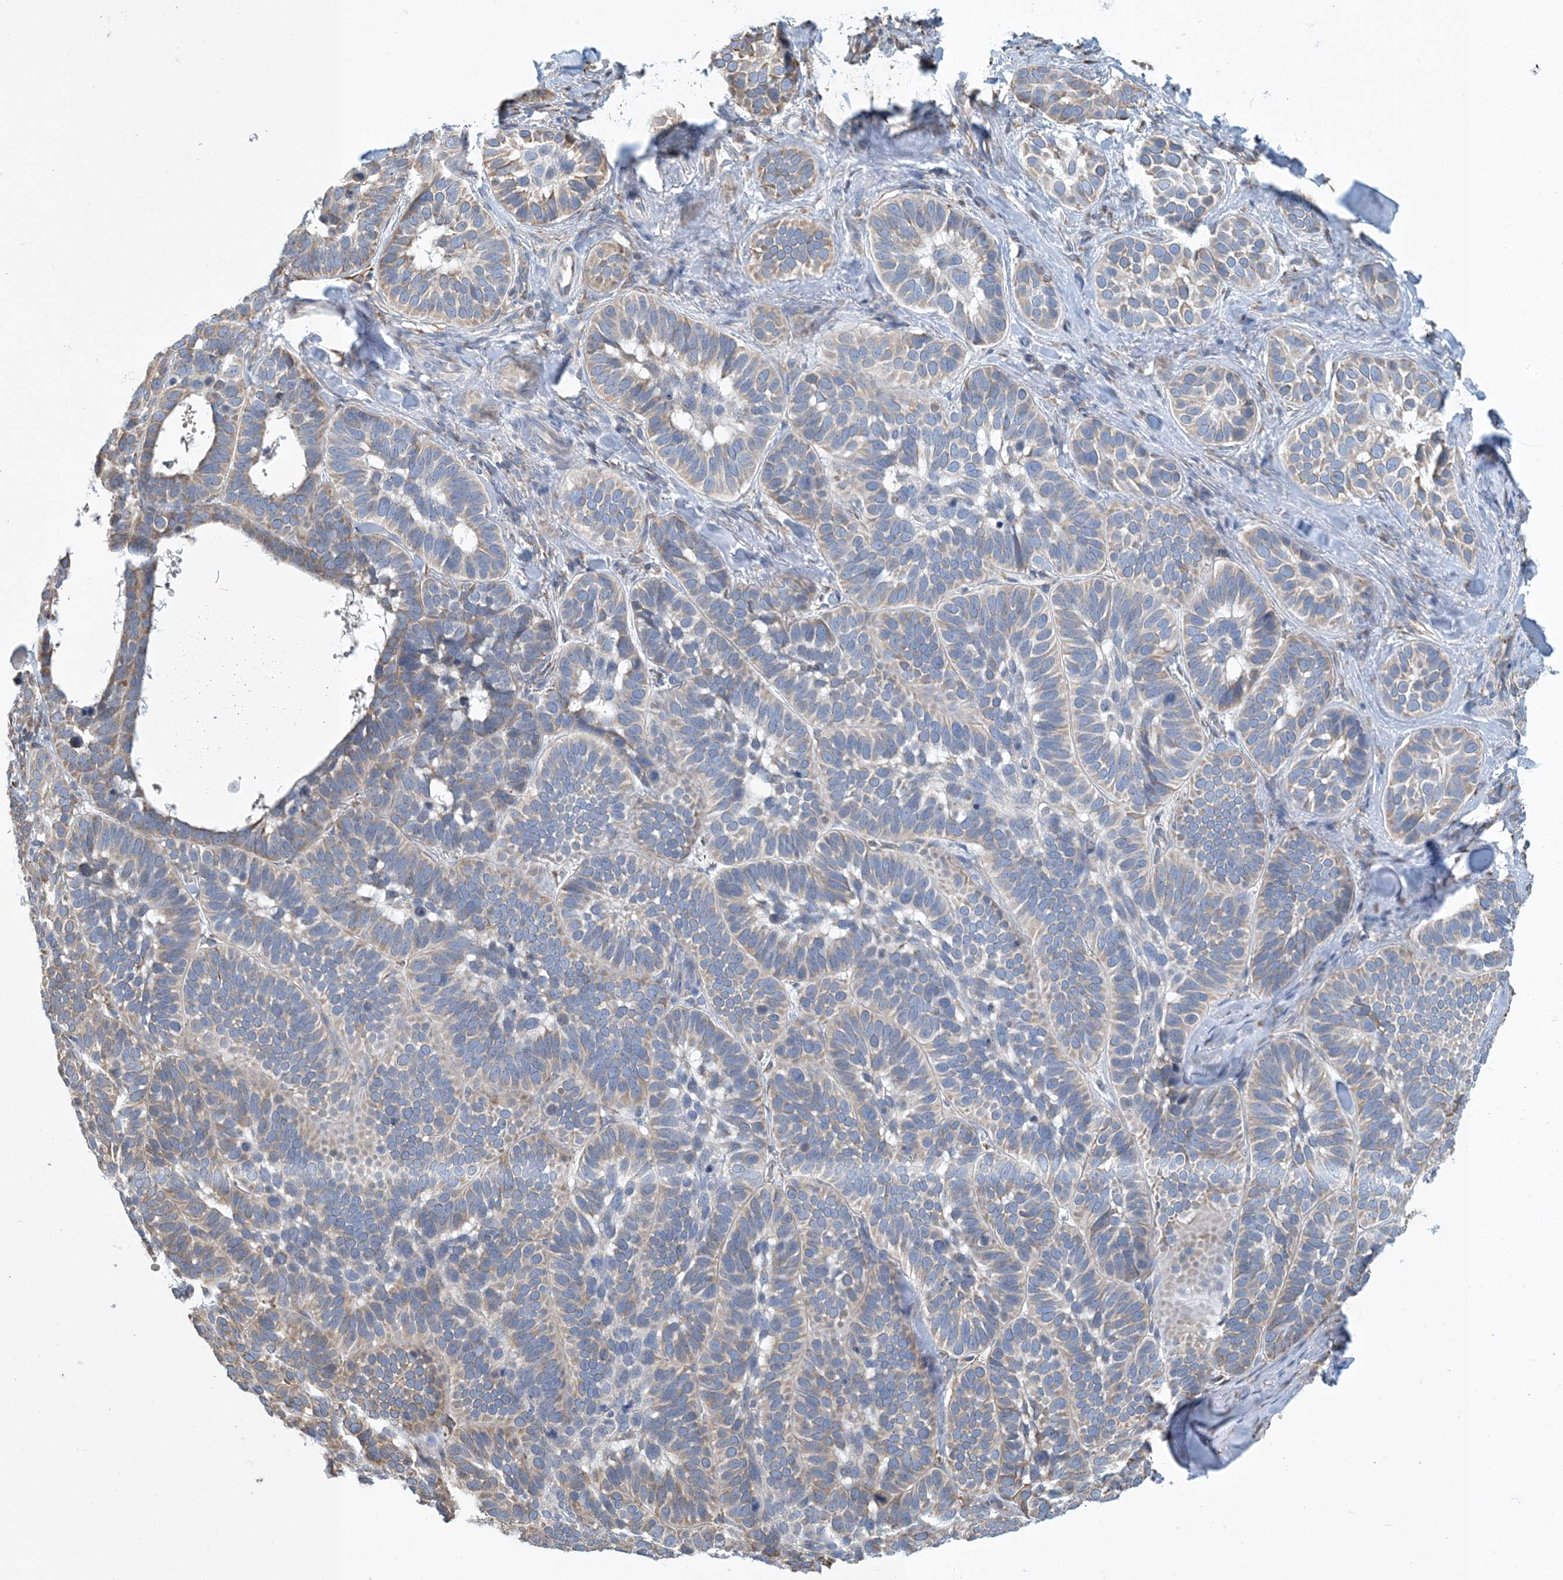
{"staining": {"intensity": "weak", "quantity": ">75%", "location": "cytoplasmic/membranous"}, "tissue": "skin cancer", "cell_type": "Tumor cells", "image_type": "cancer", "snomed": [{"axis": "morphology", "description": "Basal cell carcinoma"}, {"axis": "topography", "description": "Skin"}], "caption": "Immunohistochemical staining of human basal cell carcinoma (skin) demonstrates weak cytoplasmic/membranous protein staining in about >75% of tumor cells.", "gene": "CCDC14", "patient": {"sex": "male", "age": 62}}